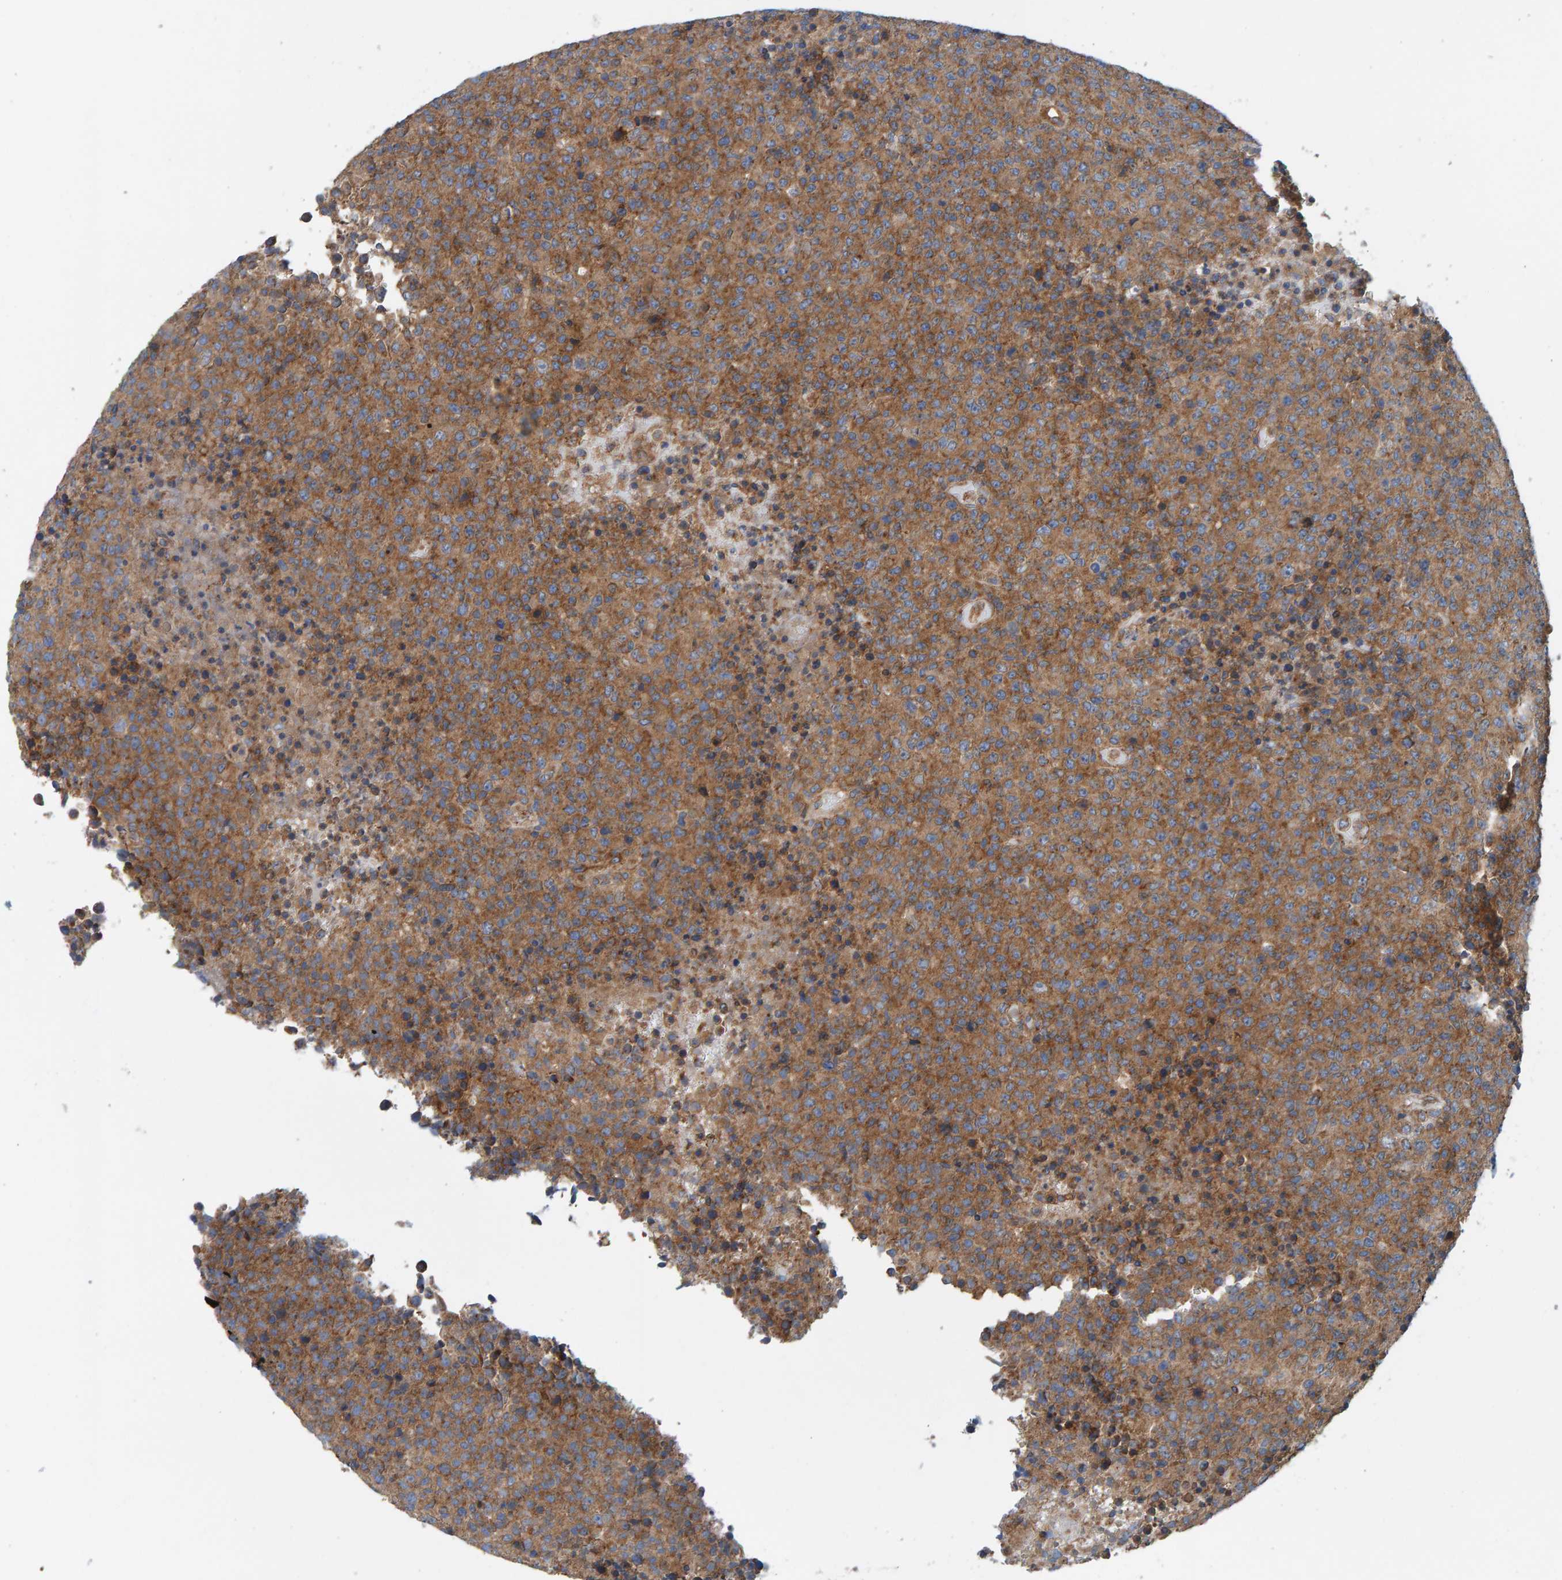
{"staining": {"intensity": "moderate", "quantity": ">75%", "location": "cytoplasmic/membranous"}, "tissue": "lymphoma", "cell_type": "Tumor cells", "image_type": "cancer", "snomed": [{"axis": "morphology", "description": "Malignant lymphoma, non-Hodgkin's type, High grade"}, {"axis": "topography", "description": "Lymph node"}], "caption": "Protein expression analysis of human lymphoma reveals moderate cytoplasmic/membranous expression in about >75% of tumor cells. (IHC, brightfield microscopy, high magnification).", "gene": "MKLN1", "patient": {"sex": "male", "age": 13}}